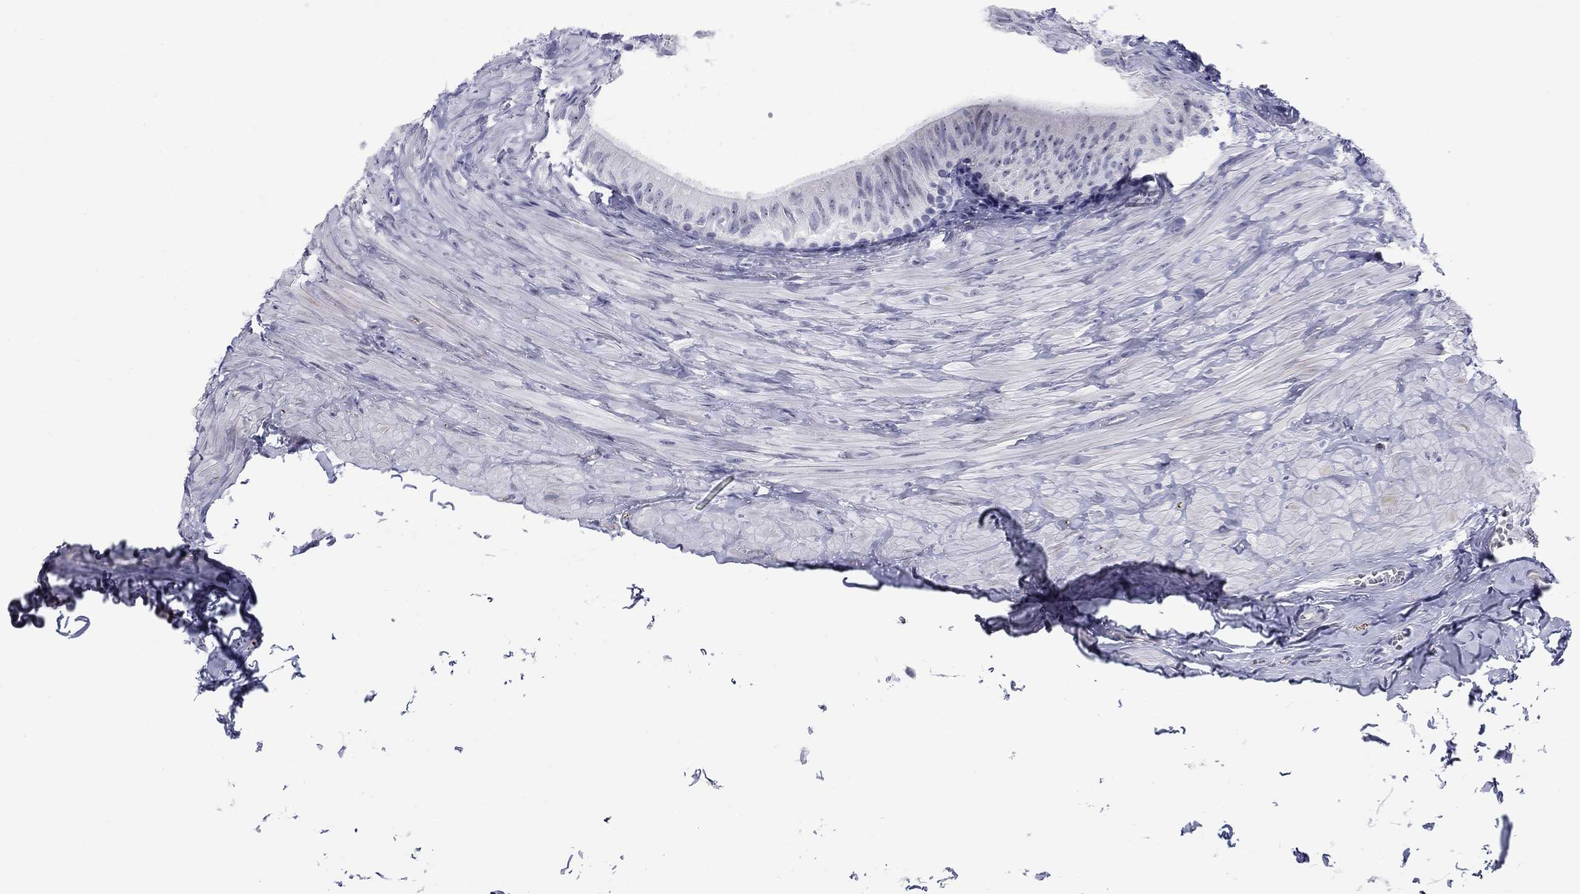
{"staining": {"intensity": "negative", "quantity": "none", "location": "none"}, "tissue": "epididymis", "cell_type": "Glandular cells", "image_type": "normal", "snomed": [{"axis": "morphology", "description": "Normal tissue, NOS"}, {"axis": "topography", "description": "Epididymis"}], "caption": "Benign epididymis was stained to show a protein in brown. There is no significant positivity in glandular cells. (DAB immunohistochemistry with hematoxylin counter stain).", "gene": "PRPH", "patient": {"sex": "male", "age": 32}}